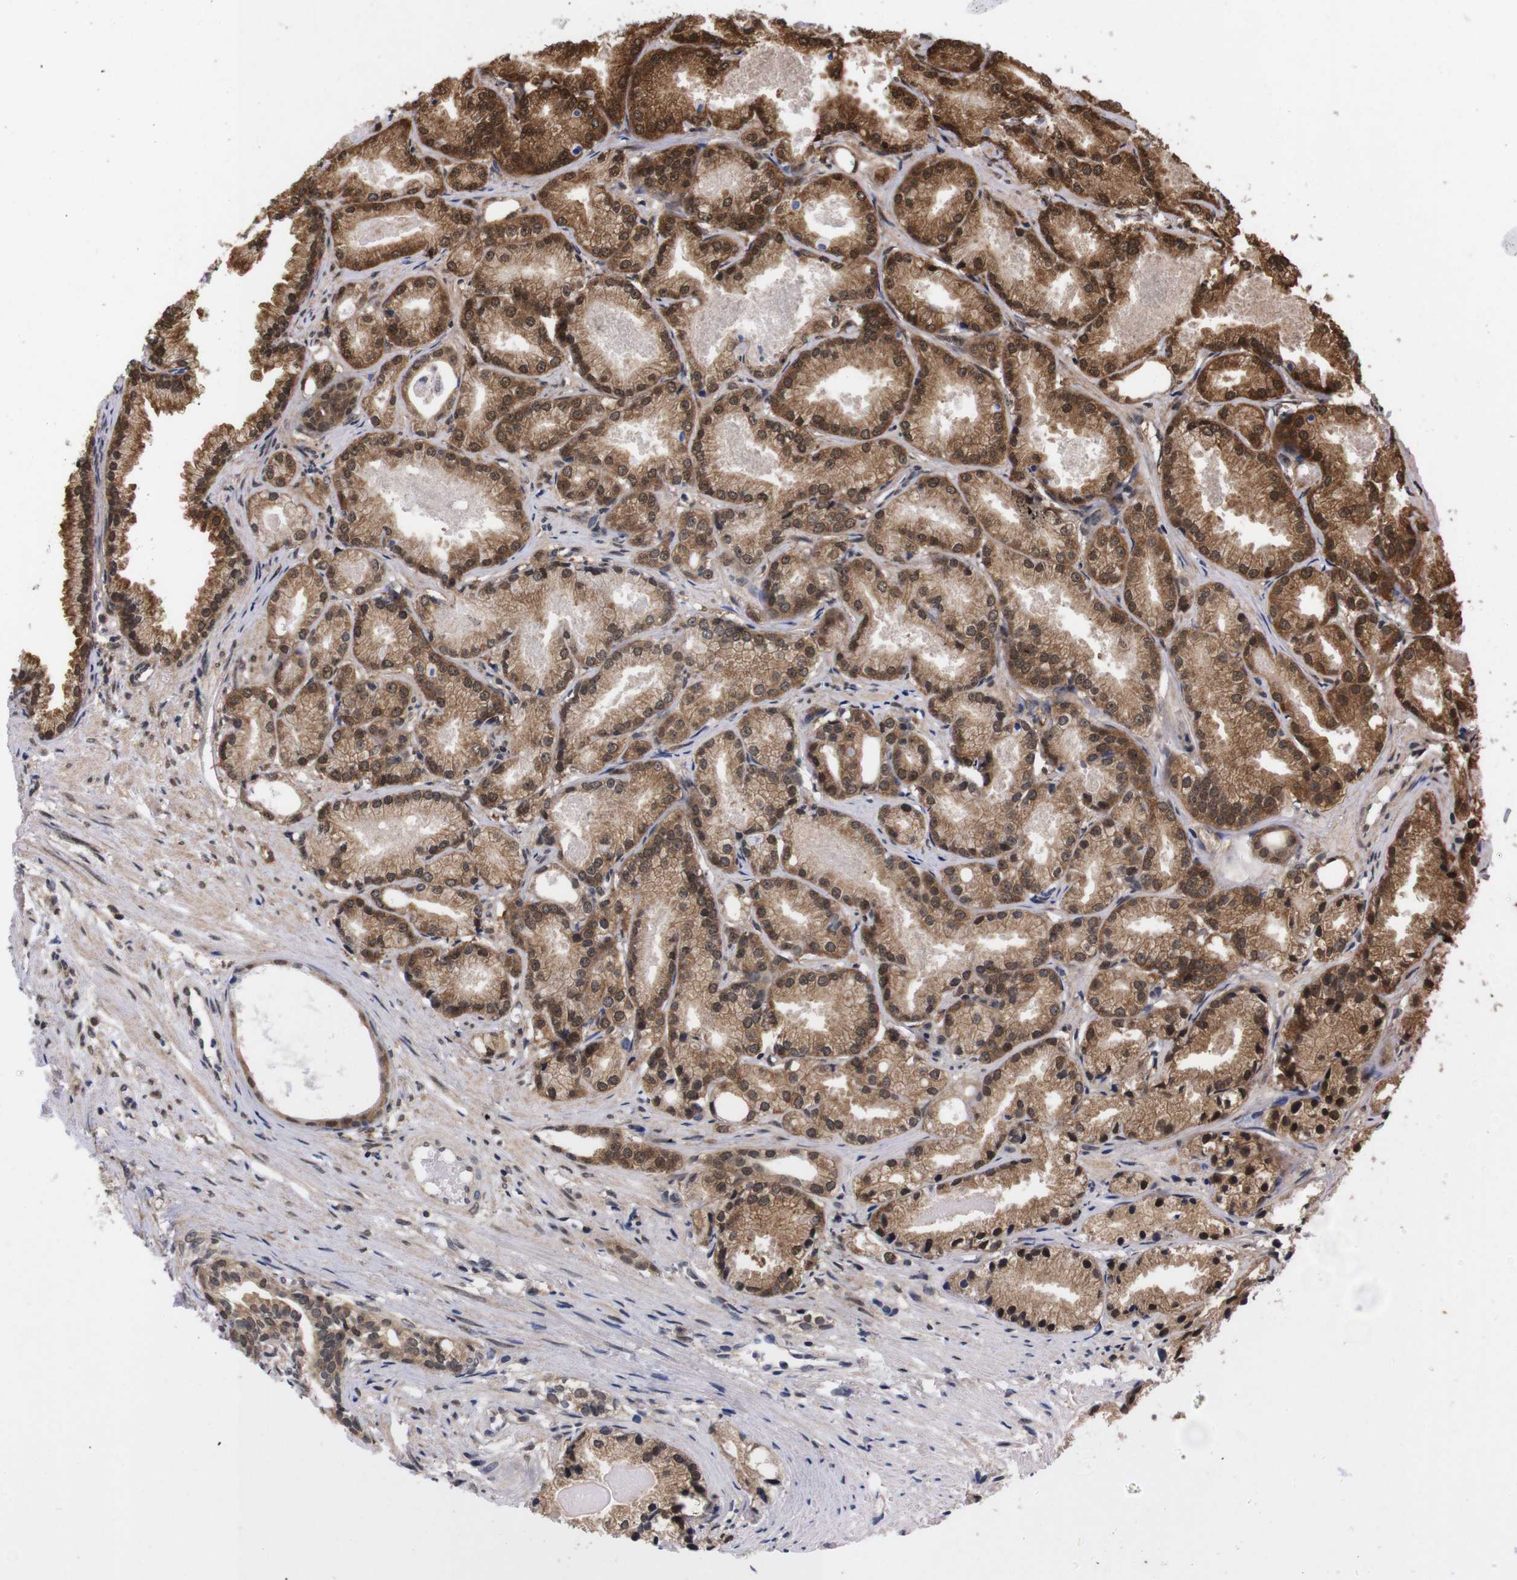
{"staining": {"intensity": "moderate", "quantity": ">75%", "location": "cytoplasmic/membranous,nuclear"}, "tissue": "prostate cancer", "cell_type": "Tumor cells", "image_type": "cancer", "snomed": [{"axis": "morphology", "description": "Adenocarcinoma, Low grade"}, {"axis": "topography", "description": "Prostate"}], "caption": "DAB (3,3'-diaminobenzidine) immunohistochemical staining of human prostate cancer (adenocarcinoma (low-grade)) reveals moderate cytoplasmic/membranous and nuclear protein positivity in approximately >75% of tumor cells.", "gene": "UBQLN2", "patient": {"sex": "male", "age": 72}}